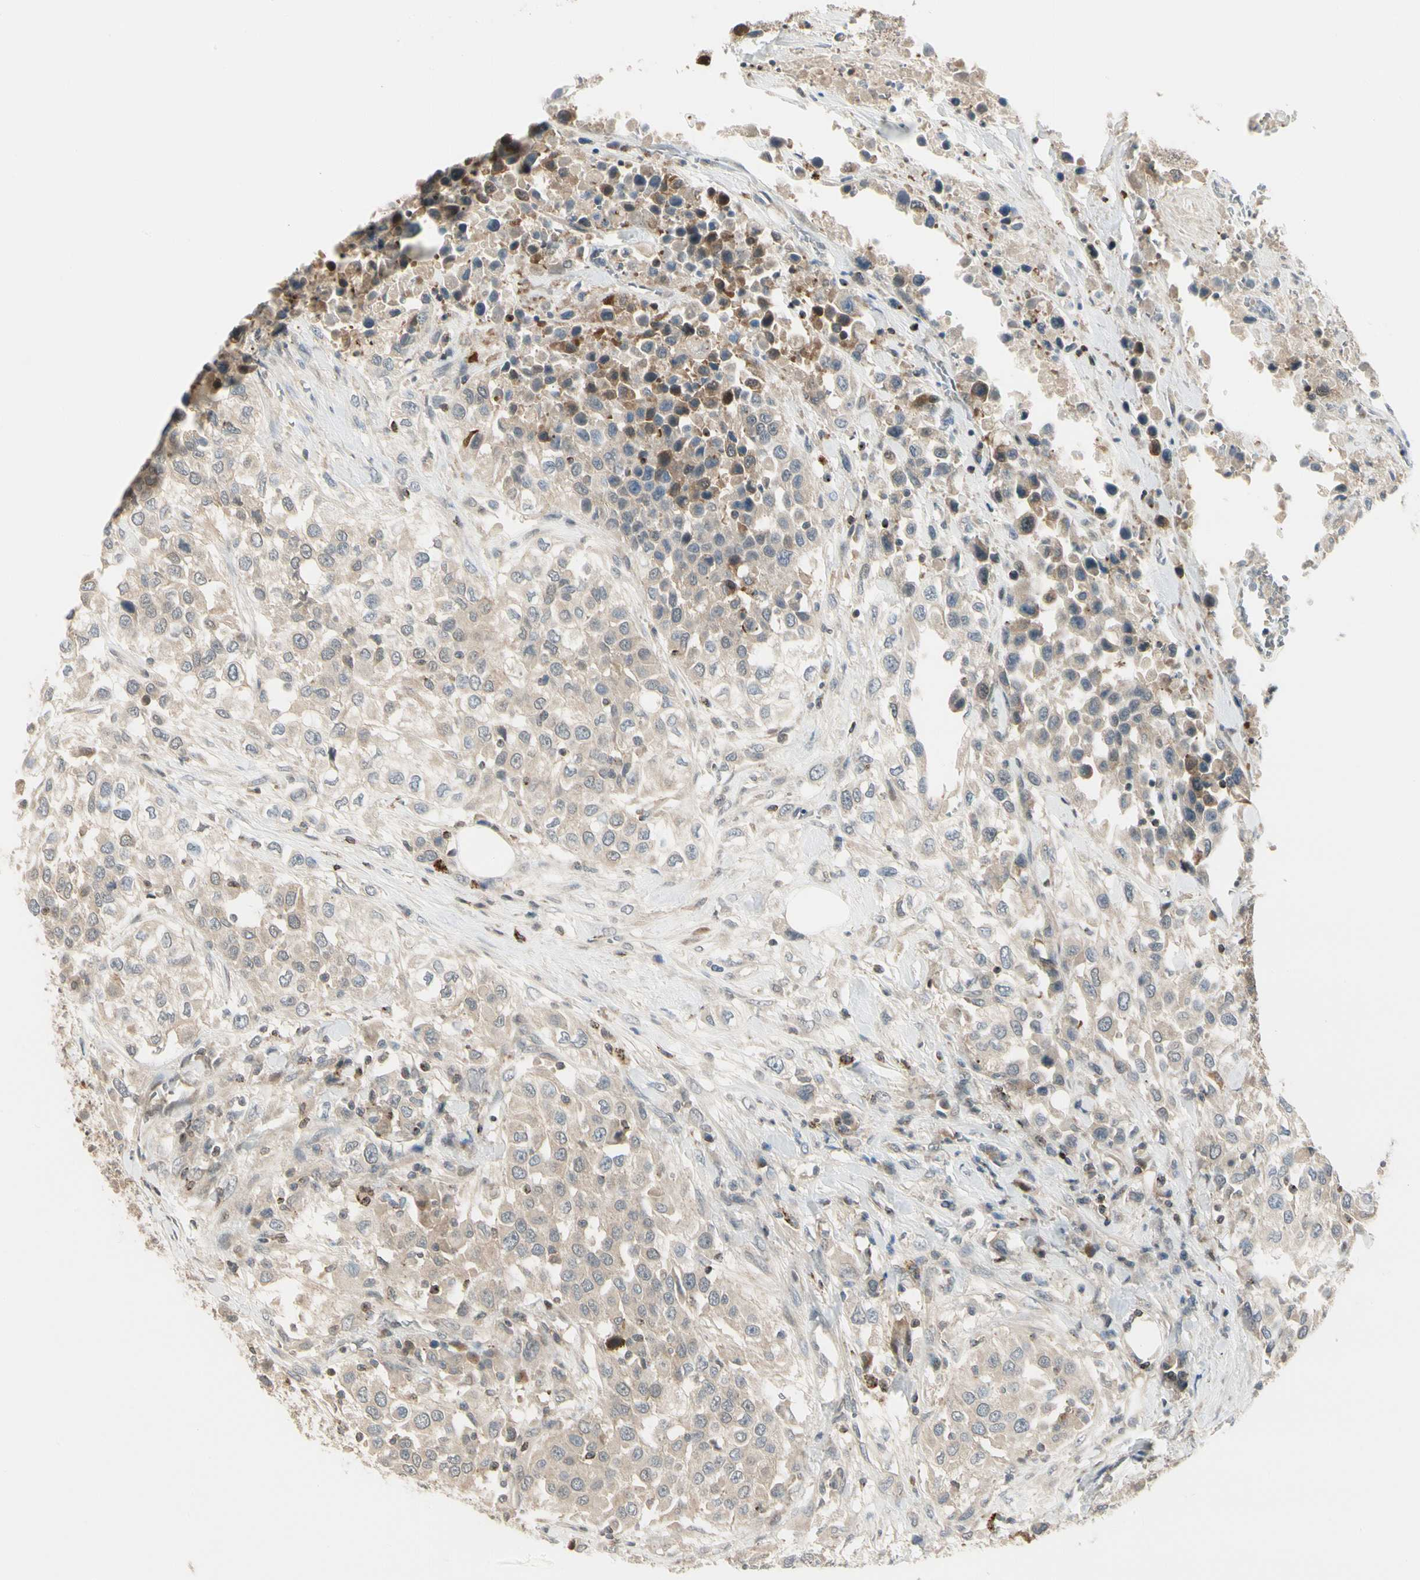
{"staining": {"intensity": "weak", "quantity": ">75%", "location": "cytoplasmic/membranous"}, "tissue": "urothelial cancer", "cell_type": "Tumor cells", "image_type": "cancer", "snomed": [{"axis": "morphology", "description": "Urothelial carcinoma, High grade"}, {"axis": "topography", "description": "Urinary bladder"}], "caption": "Weak cytoplasmic/membranous protein expression is identified in approximately >75% of tumor cells in urothelial cancer.", "gene": "EVC", "patient": {"sex": "female", "age": 80}}